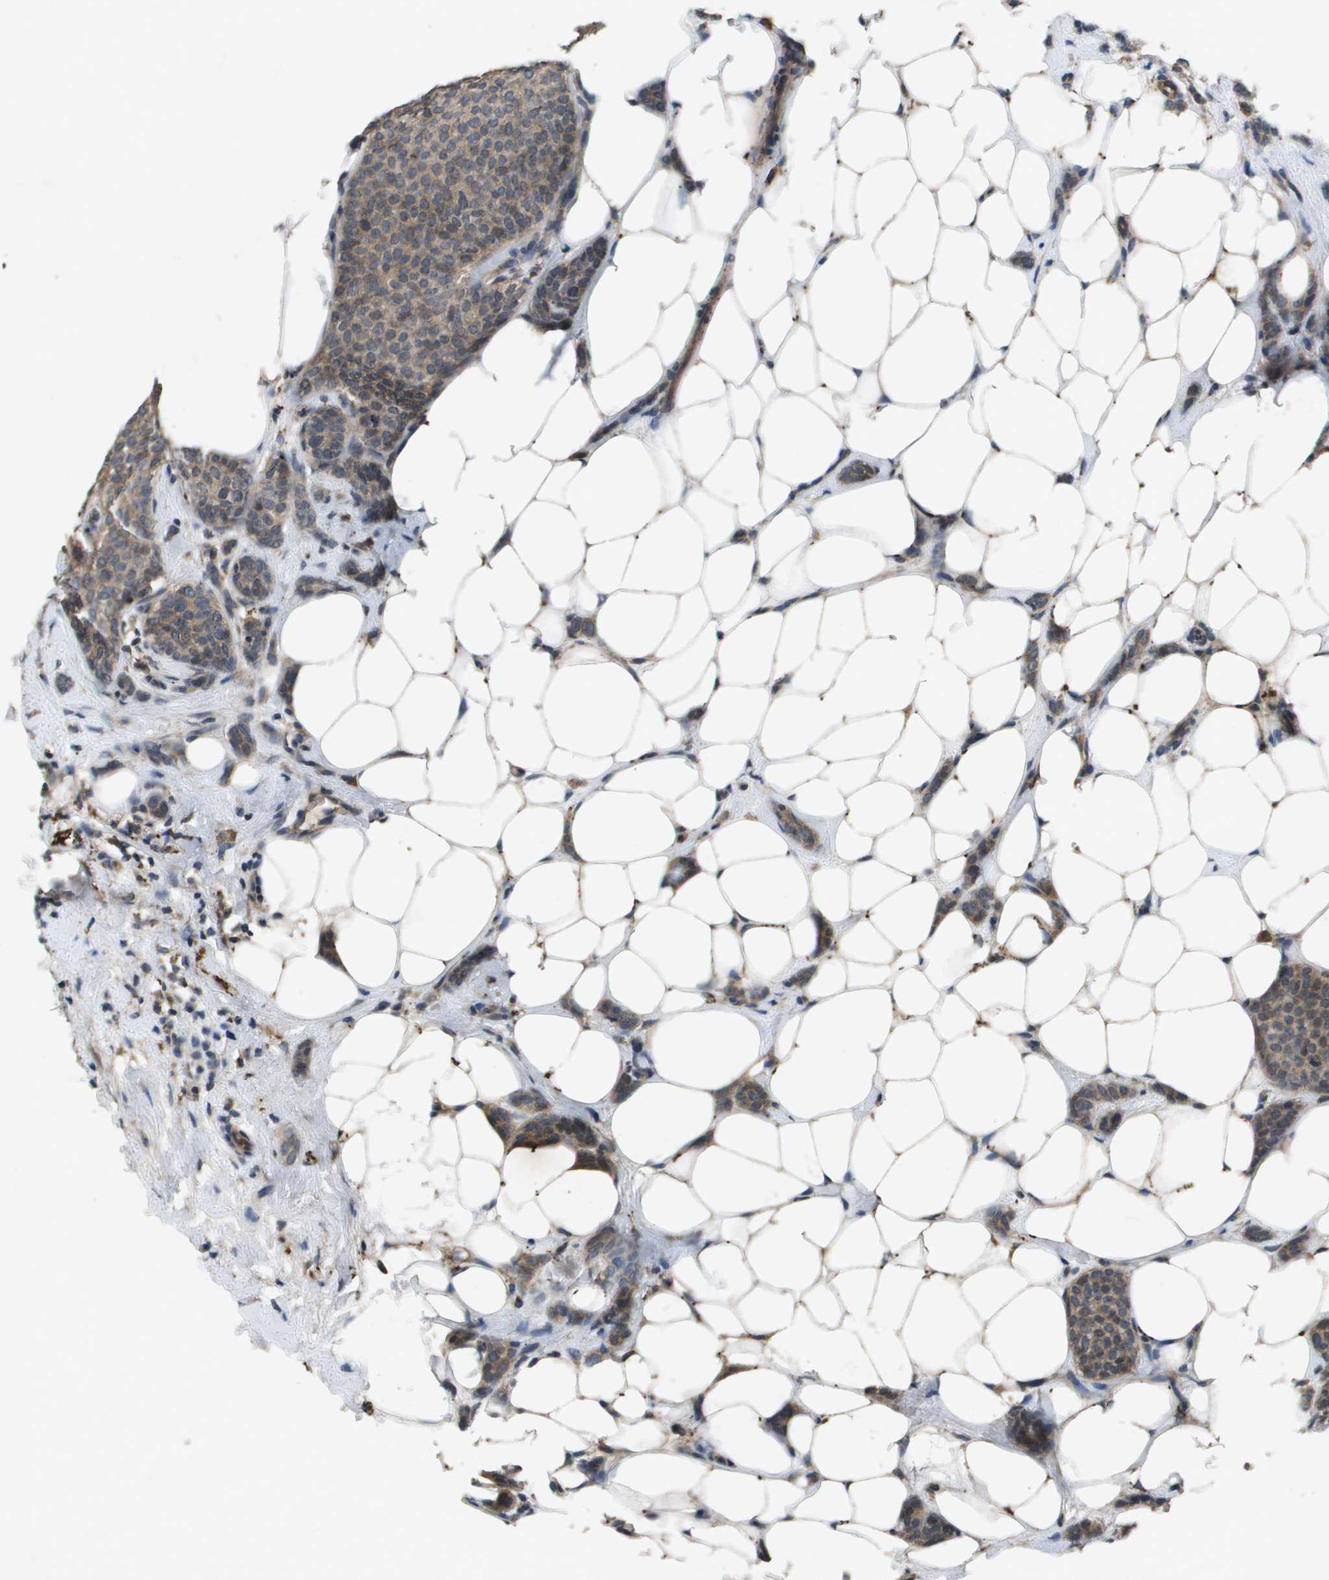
{"staining": {"intensity": "moderate", "quantity": "25%-75%", "location": "cytoplasmic/membranous"}, "tissue": "breast cancer", "cell_type": "Tumor cells", "image_type": "cancer", "snomed": [{"axis": "morphology", "description": "Lobular carcinoma"}, {"axis": "topography", "description": "Skin"}, {"axis": "topography", "description": "Breast"}], "caption": "IHC micrograph of human breast lobular carcinoma stained for a protein (brown), which shows medium levels of moderate cytoplasmic/membranous expression in about 25%-75% of tumor cells.", "gene": "PROC", "patient": {"sex": "female", "age": 46}}